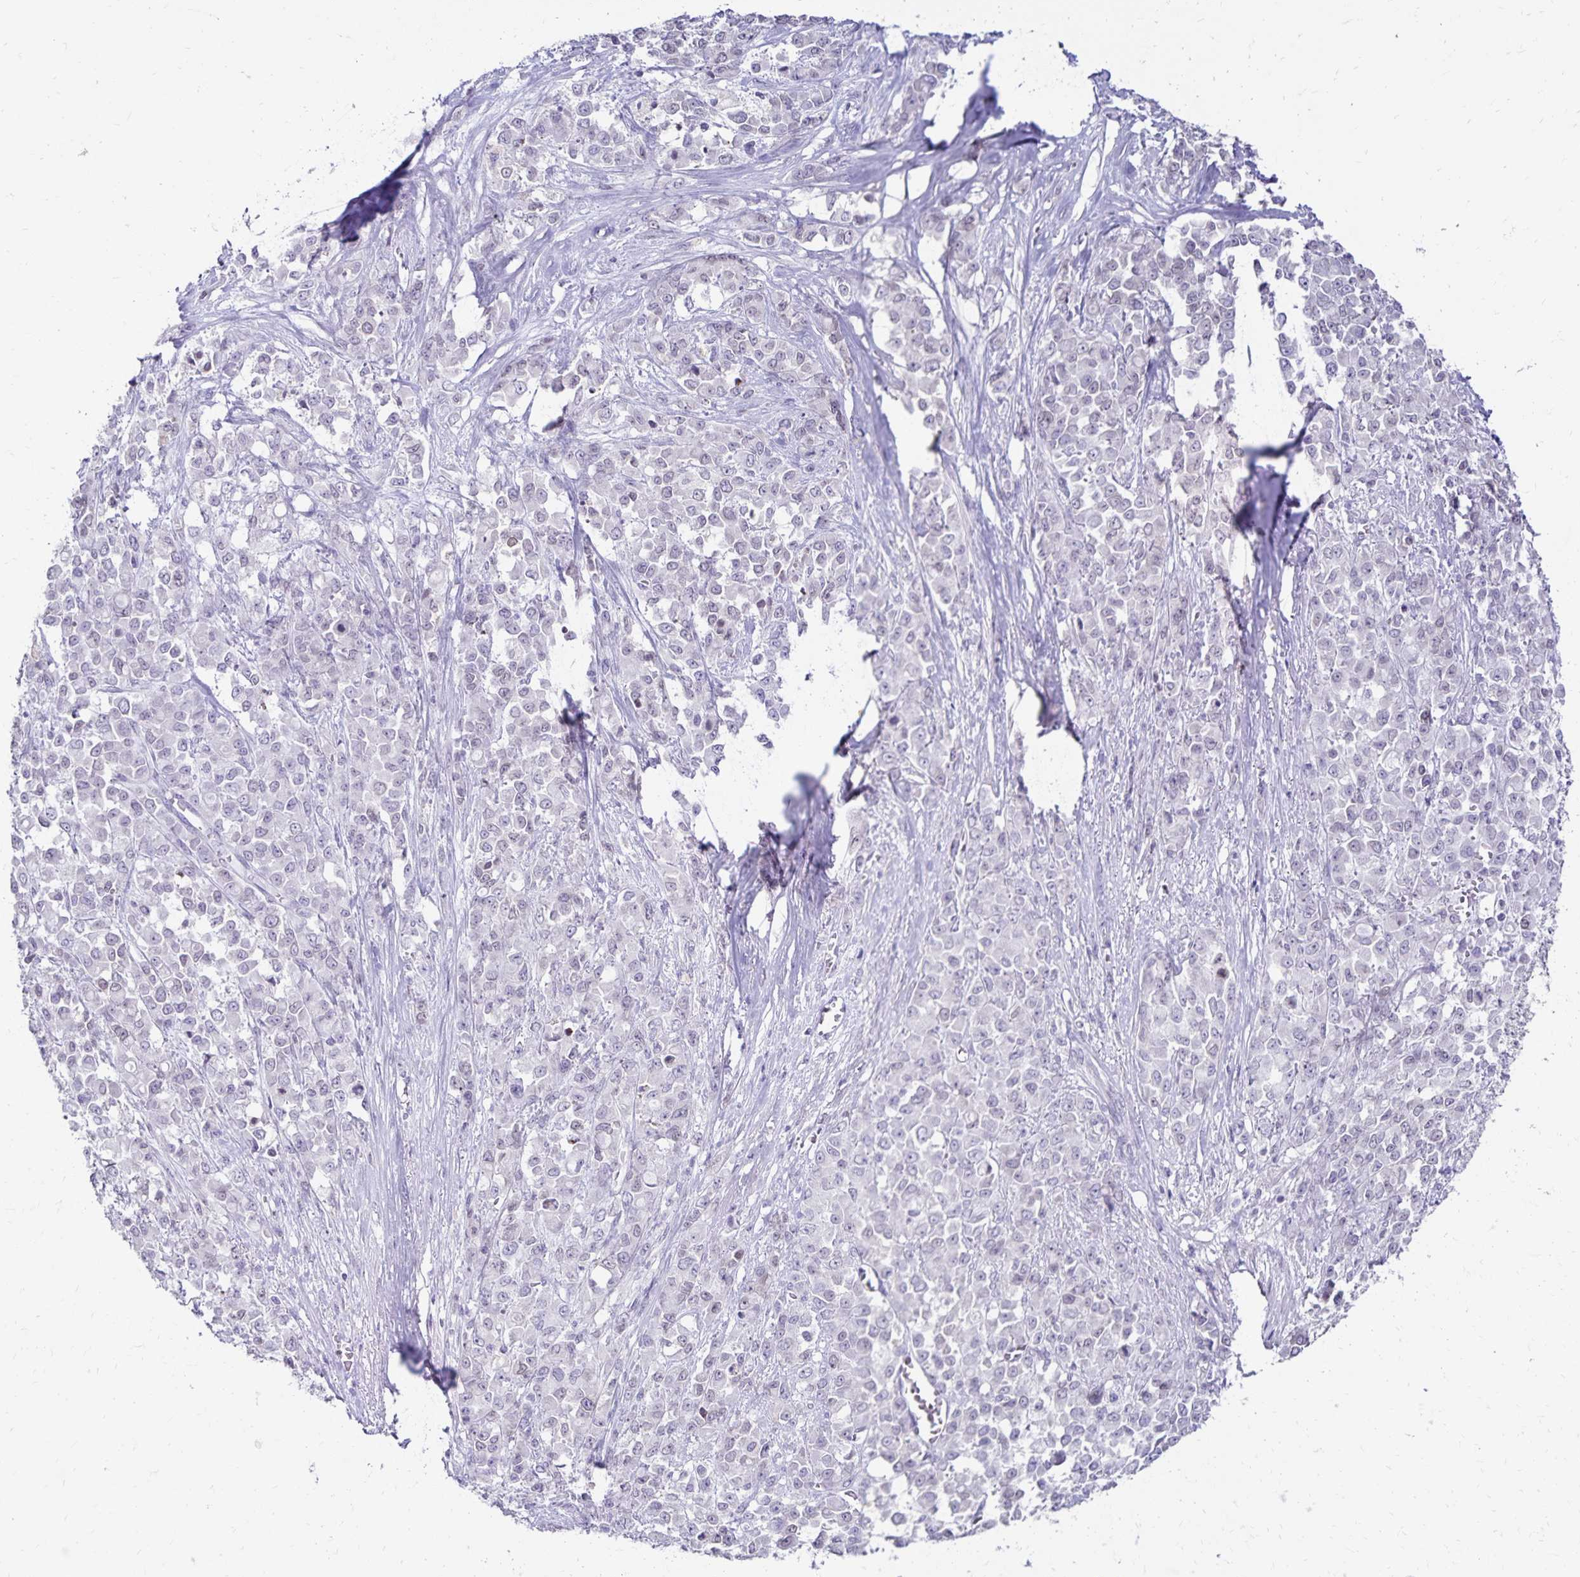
{"staining": {"intensity": "negative", "quantity": "none", "location": "none"}, "tissue": "stomach cancer", "cell_type": "Tumor cells", "image_type": "cancer", "snomed": [{"axis": "morphology", "description": "Adenocarcinoma, NOS"}, {"axis": "topography", "description": "Stomach"}], "caption": "Immunohistochemistry (IHC) histopathology image of neoplastic tissue: stomach adenocarcinoma stained with DAB exhibits no significant protein staining in tumor cells.", "gene": "FAM166C", "patient": {"sex": "female", "age": 76}}